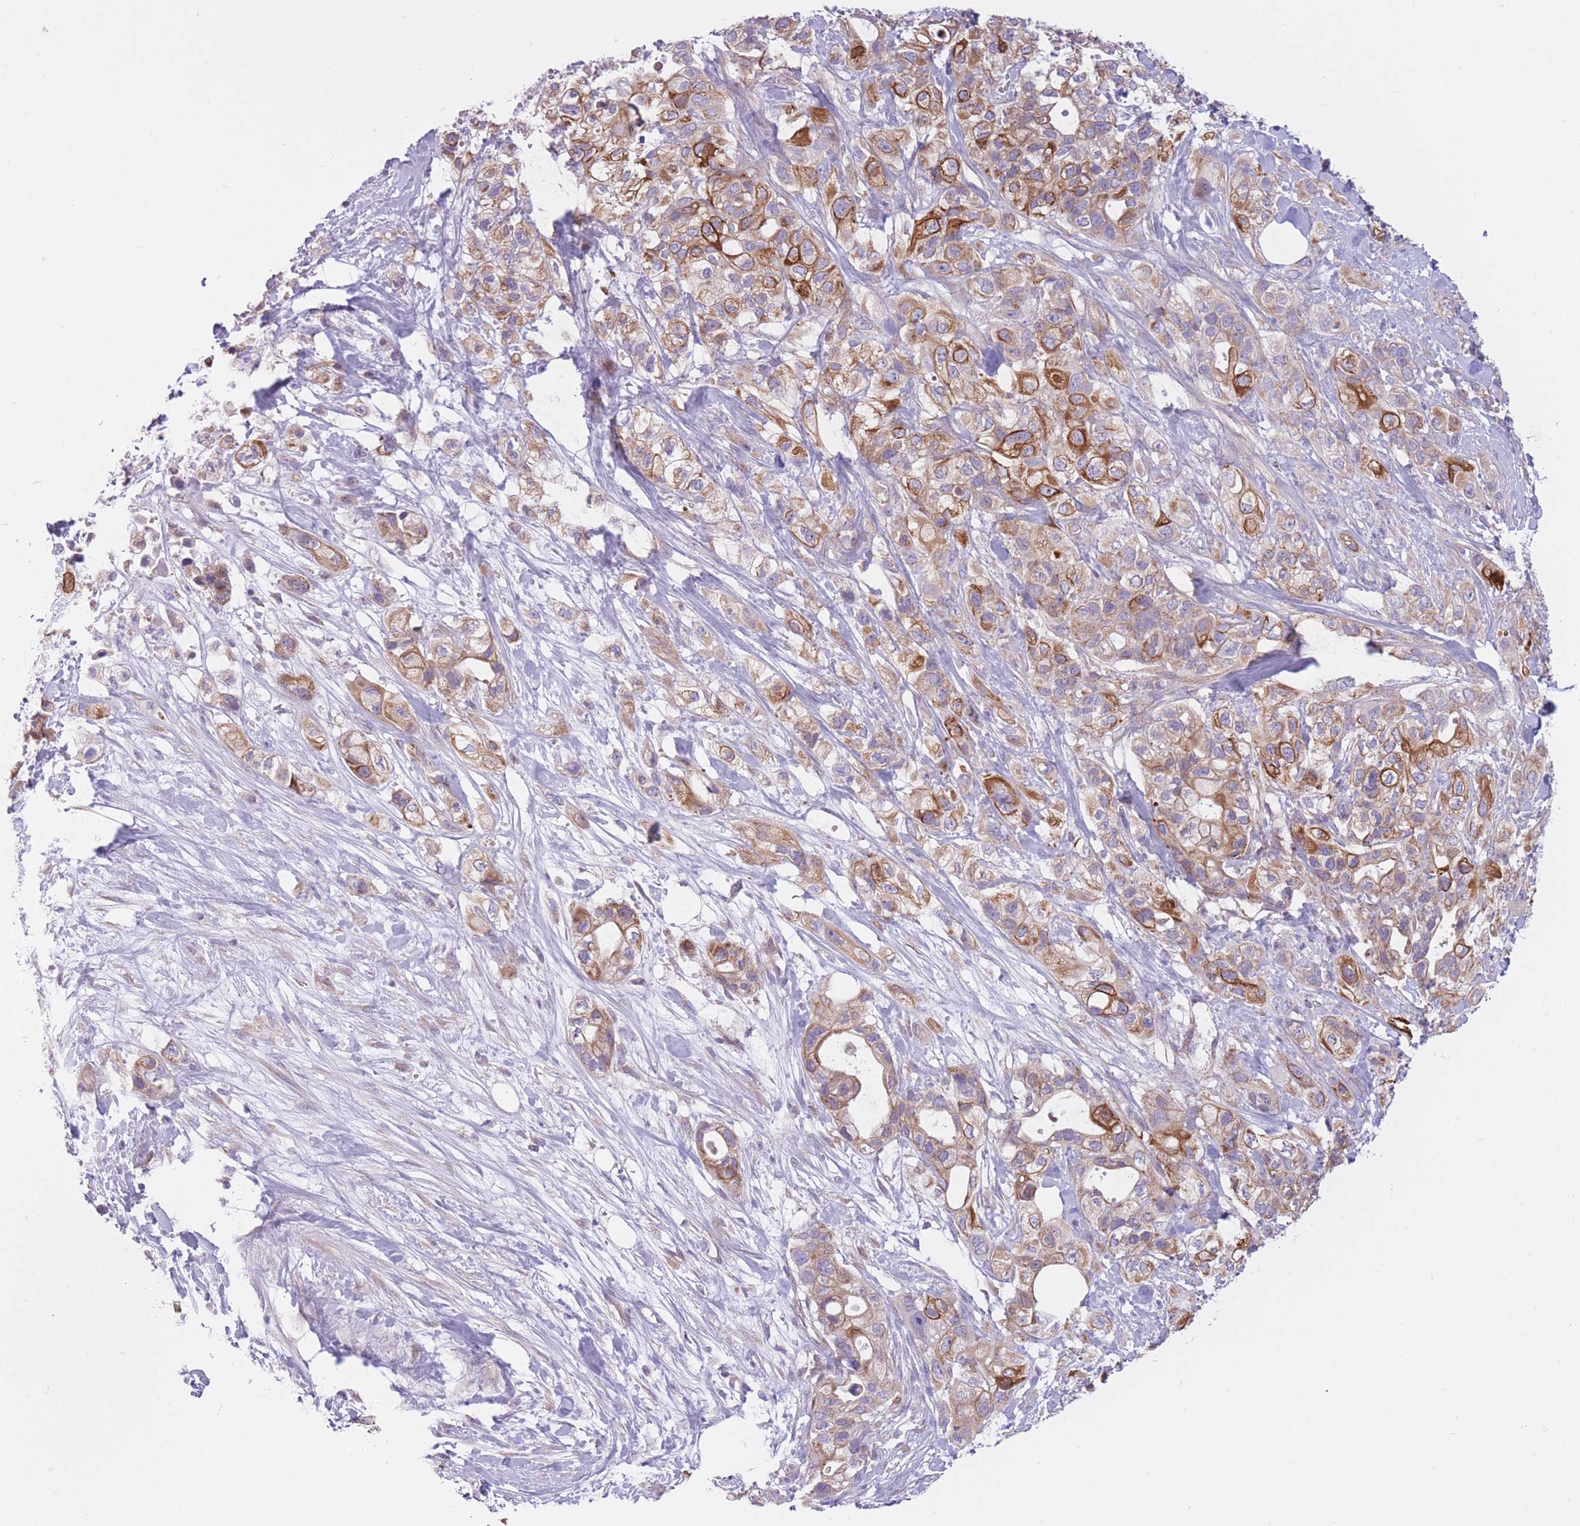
{"staining": {"intensity": "moderate", "quantity": ">75%", "location": "cytoplasmic/membranous"}, "tissue": "pancreatic cancer", "cell_type": "Tumor cells", "image_type": "cancer", "snomed": [{"axis": "morphology", "description": "Adenocarcinoma, NOS"}, {"axis": "topography", "description": "Pancreas"}], "caption": "Moderate cytoplasmic/membranous protein positivity is present in about >75% of tumor cells in pancreatic cancer.", "gene": "SERPINB3", "patient": {"sex": "male", "age": 44}}